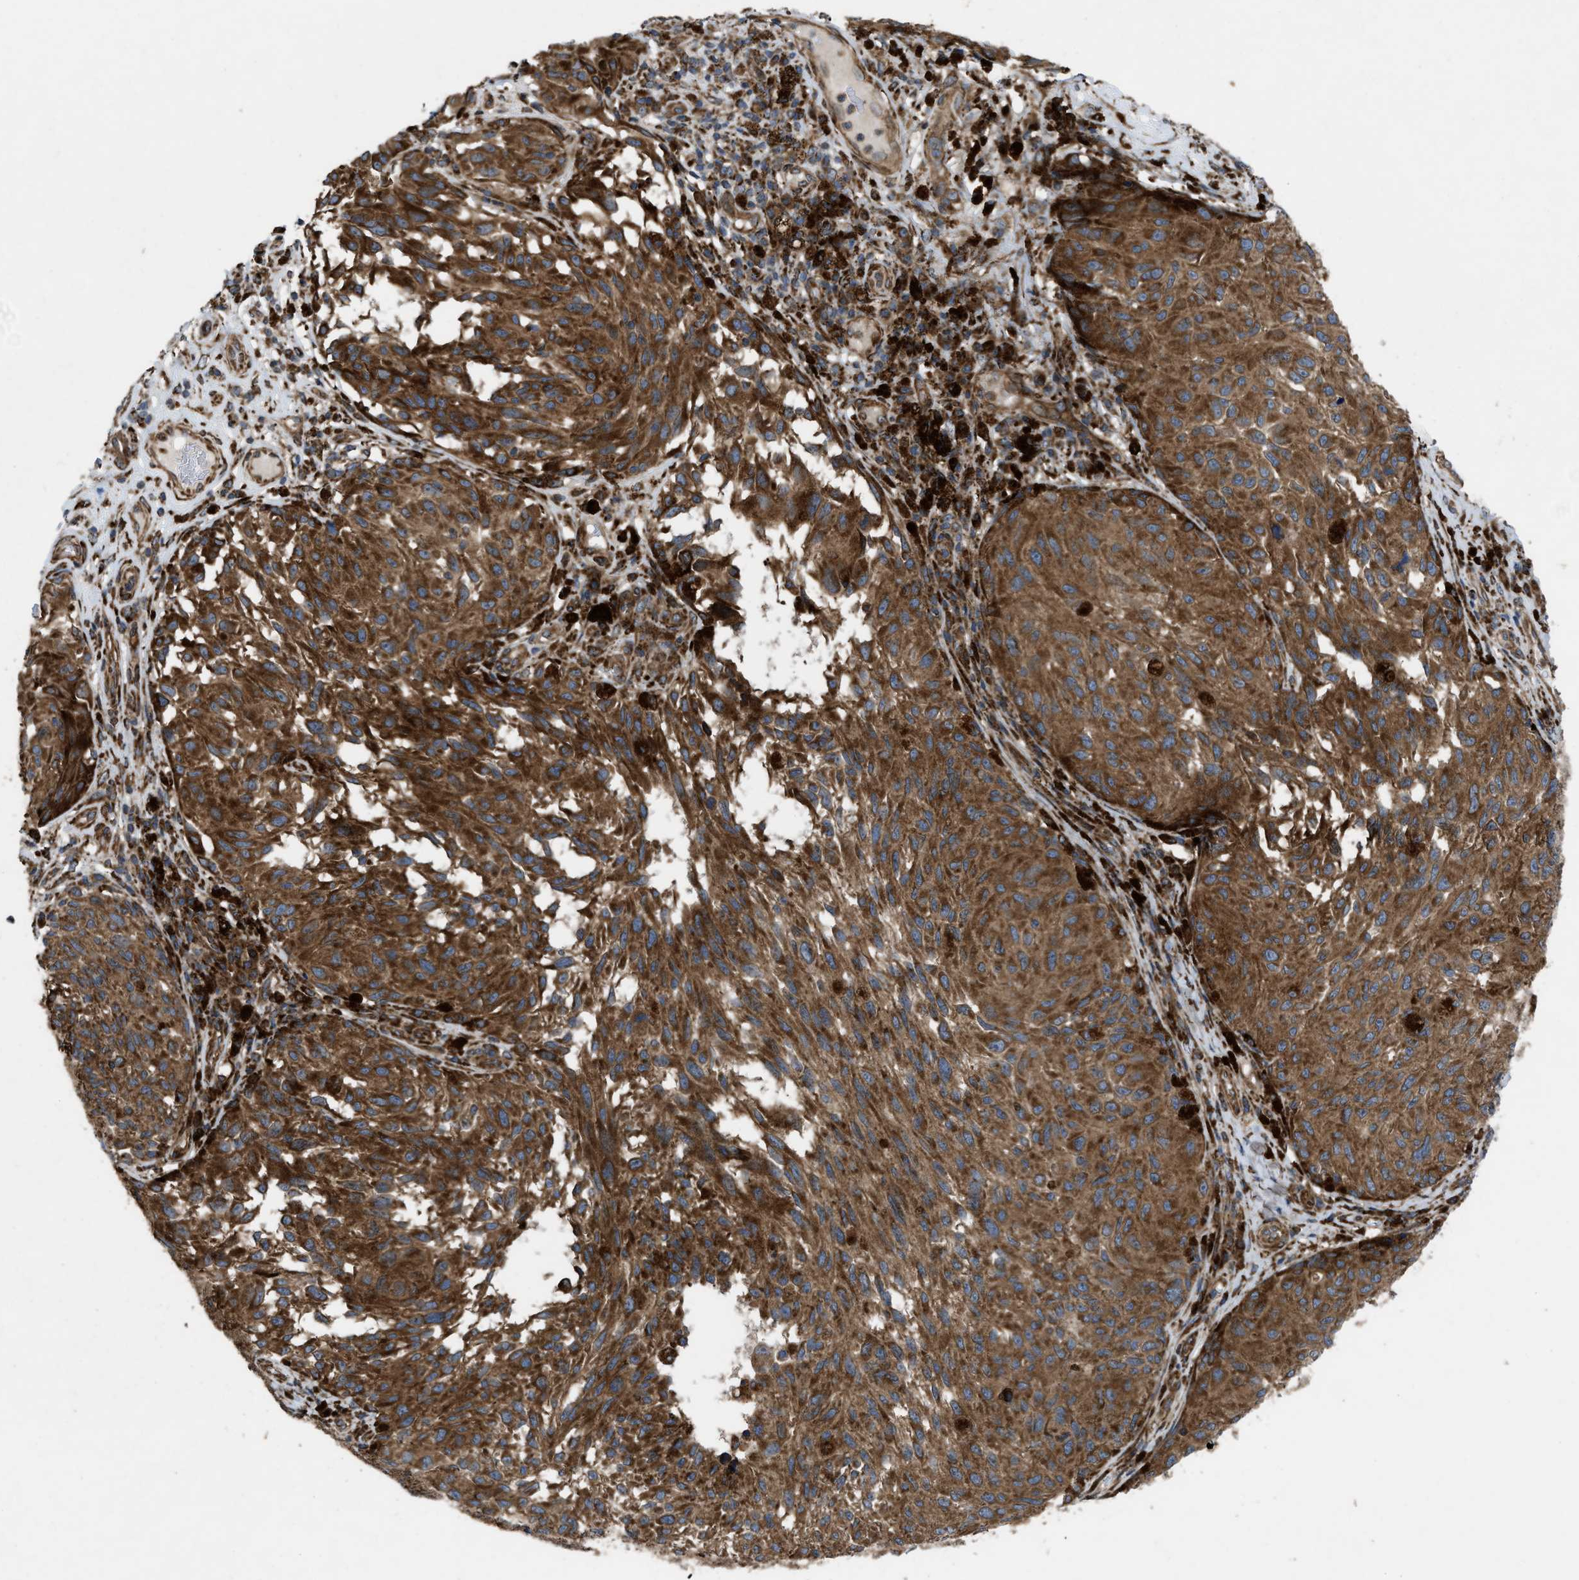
{"staining": {"intensity": "strong", "quantity": ">75%", "location": "cytoplasmic/membranous"}, "tissue": "melanoma", "cell_type": "Tumor cells", "image_type": "cancer", "snomed": [{"axis": "morphology", "description": "Malignant melanoma, NOS"}, {"axis": "topography", "description": "Skin"}], "caption": "Immunohistochemistry micrograph of melanoma stained for a protein (brown), which reveals high levels of strong cytoplasmic/membranous staining in about >75% of tumor cells.", "gene": "PER3", "patient": {"sex": "female", "age": 73}}